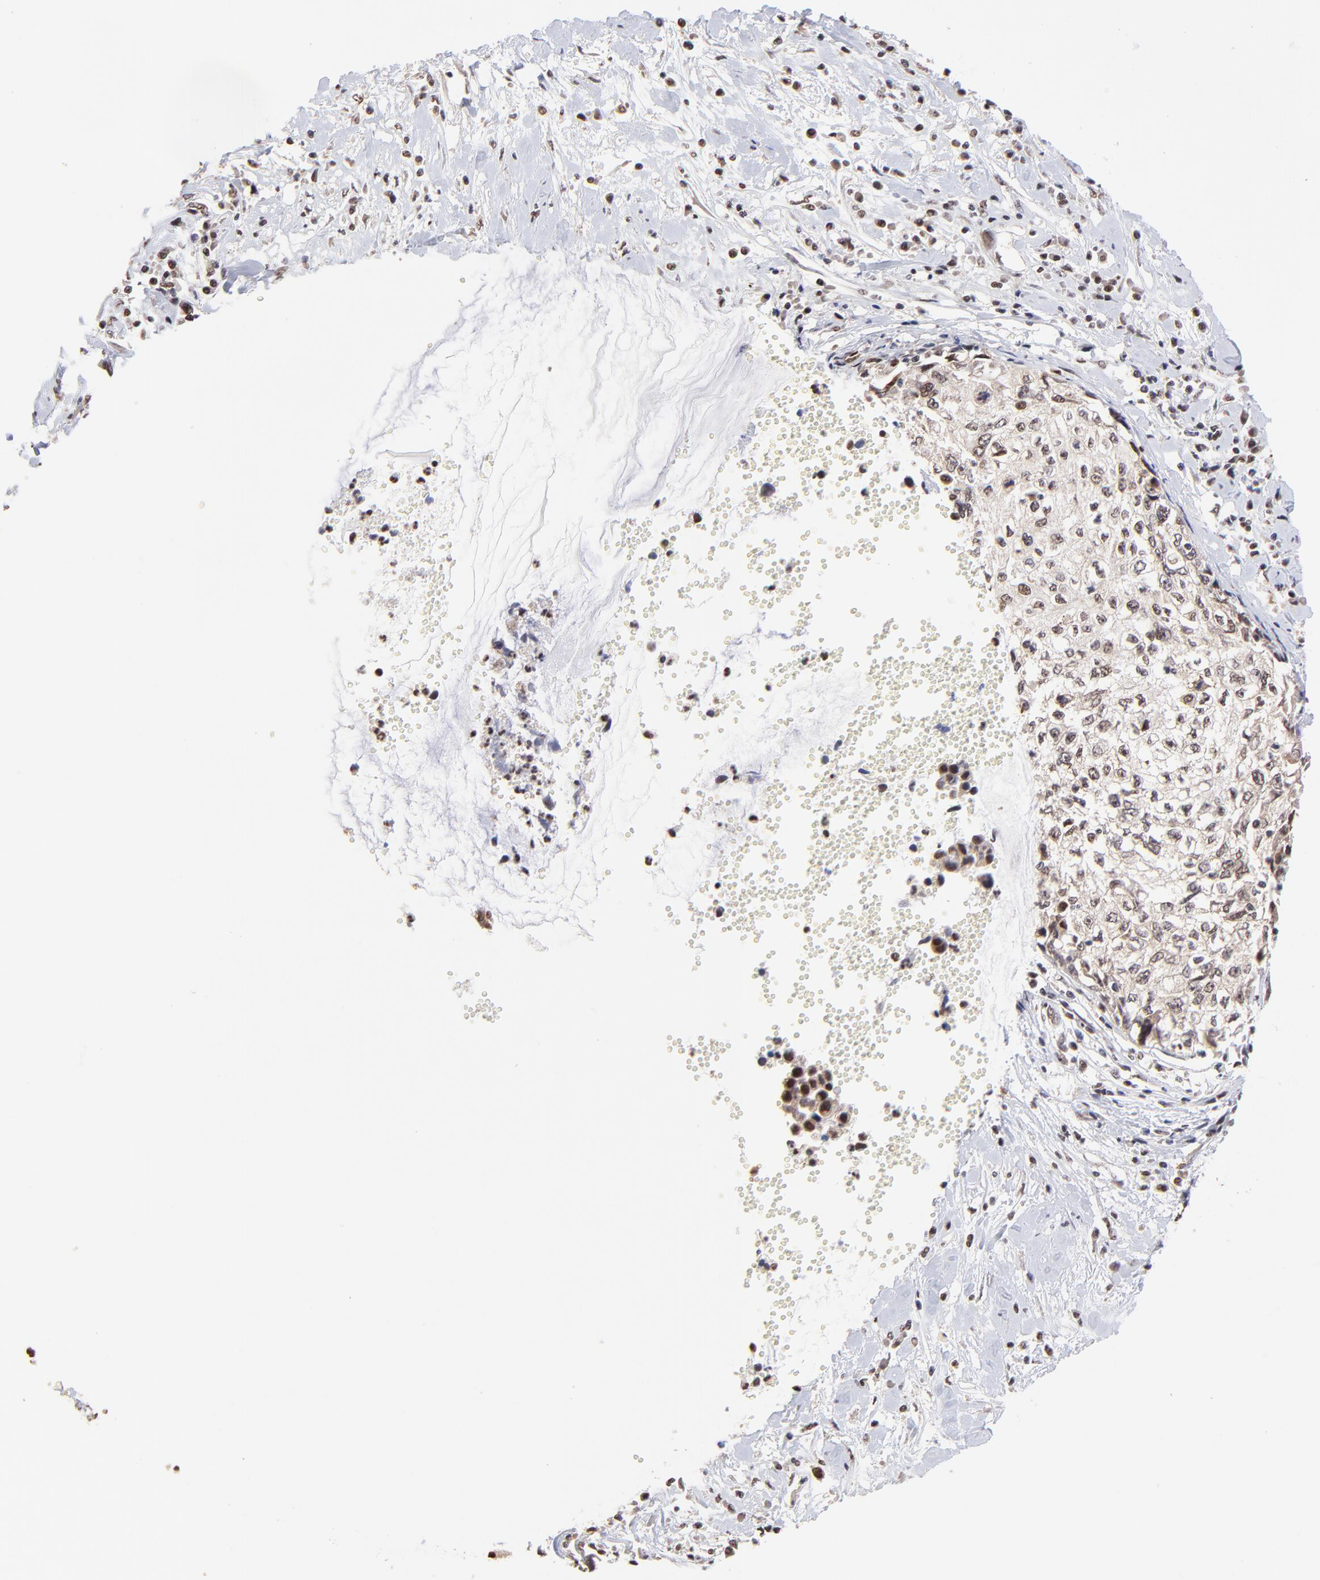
{"staining": {"intensity": "weak", "quantity": ">75%", "location": "nuclear"}, "tissue": "cervical cancer", "cell_type": "Tumor cells", "image_type": "cancer", "snomed": [{"axis": "morphology", "description": "Normal tissue, NOS"}, {"axis": "morphology", "description": "Squamous cell carcinoma, NOS"}, {"axis": "topography", "description": "Cervix"}], "caption": "The immunohistochemical stain shows weak nuclear expression in tumor cells of cervical cancer tissue.", "gene": "ZNF670", "patient": {"sex": "female", "age": 45}}